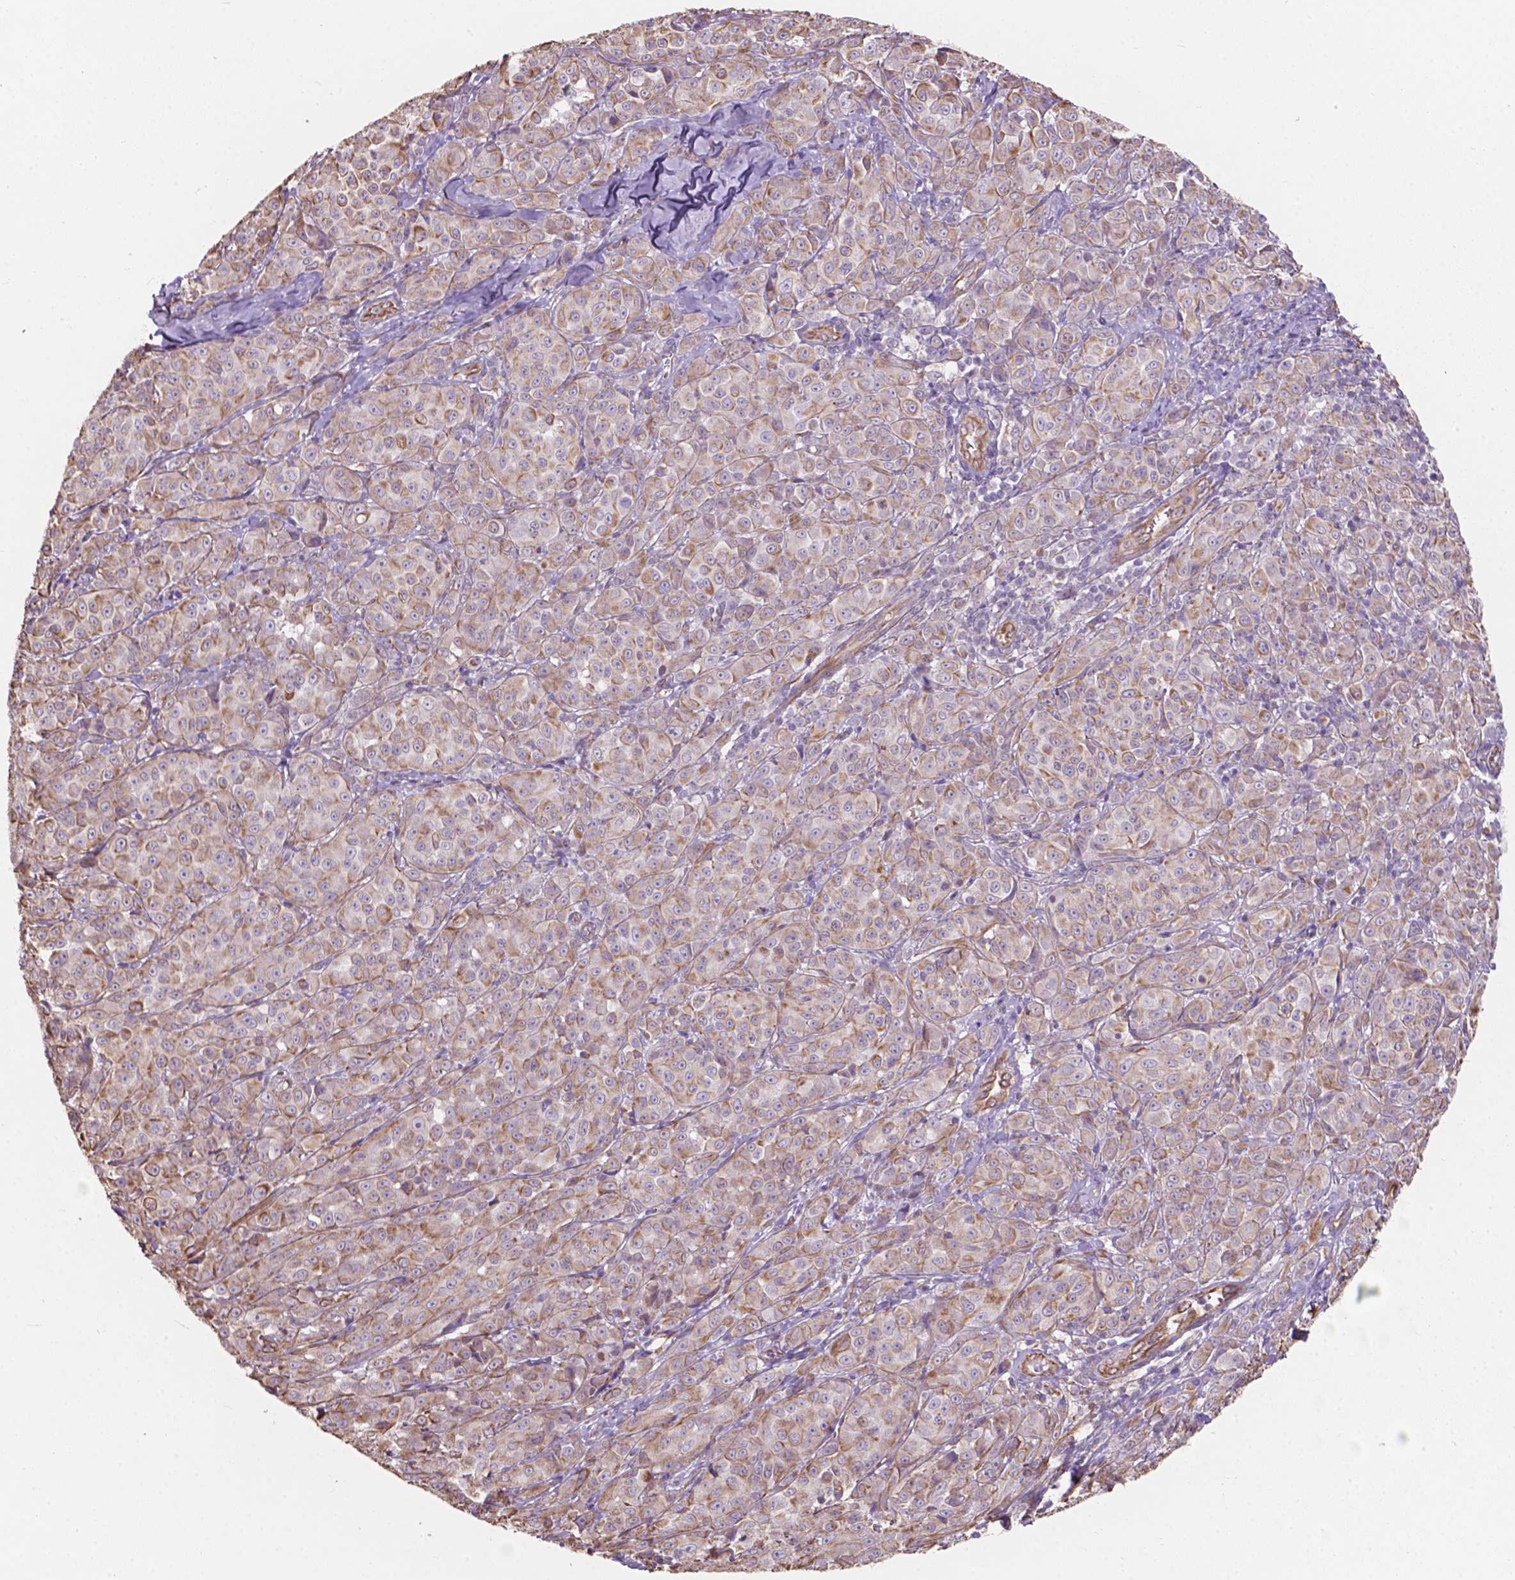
{"staining": {"intensity": "weak", "quantity": "25%-75%", "location": "cytoplasmic/membranous"}, "tissue": "melanoma", "cell_type": "Tumor cells", "image_type": "cancer", "snomed": [{"axis": "morphology", "description": "Malignant melanoma, NOS"}, {"axis": "topography", "description": "Skin"}], "caption": "Human malignant melanoma stained with a brown dye exhibits weak cytoplasmic/membranous positive expression in approximately 25%-75% of tumor cells.", "gene": "AMOT", "patient": {"sex": "male", "age": 89}}